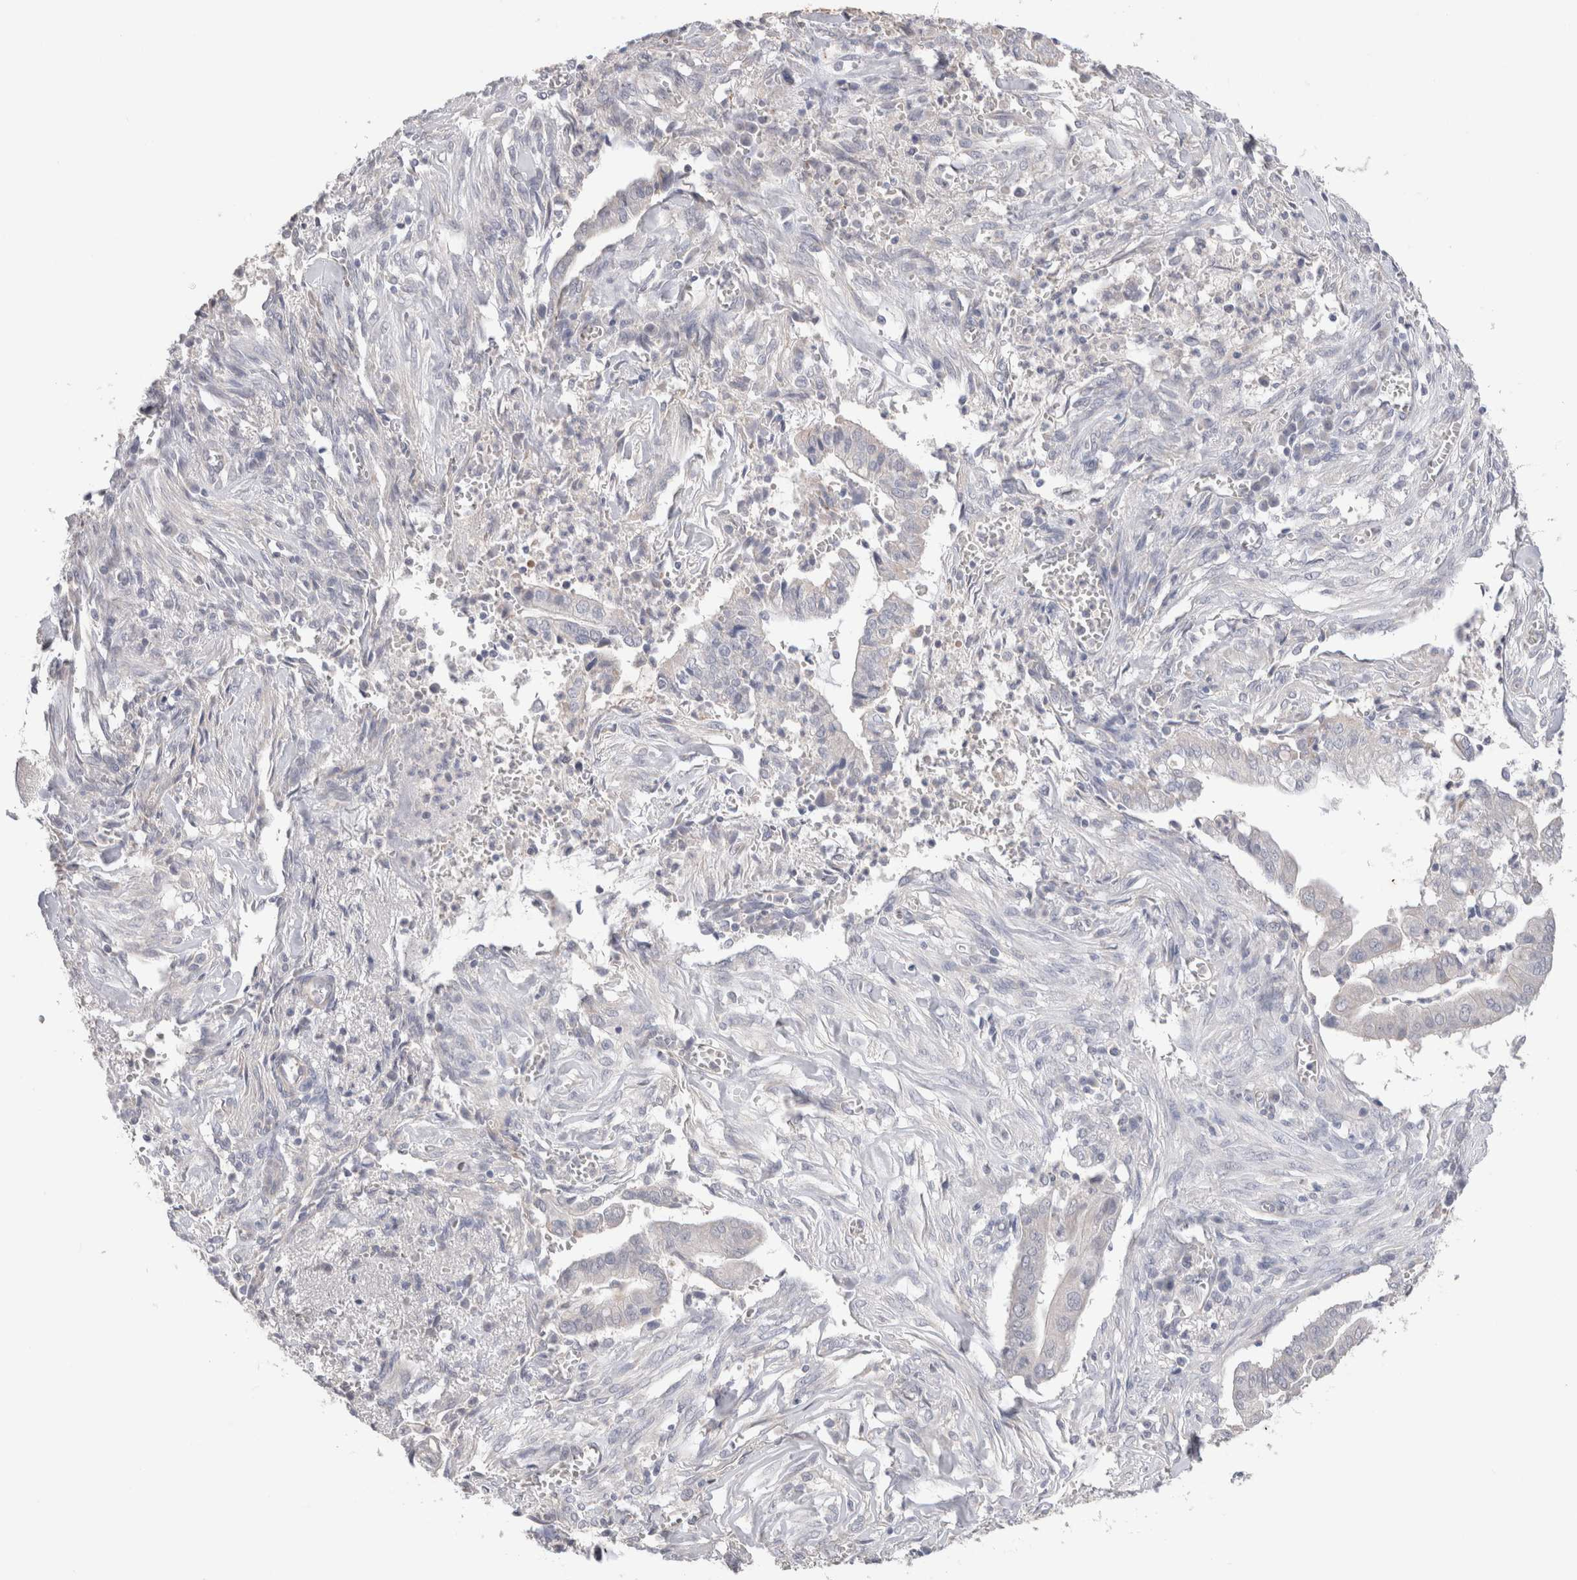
{"staining": {"intensity": "negative", "quantity": "none", "location": "none"}, "tissue": "cervical cancer", "cell_type": "Tumor cells", "image_type": "cancer", "snomed": [{"axis": "morphology", "description": "Adenocarcinoma, NOS"}, {"axis": "topography", "description": "Cervix"}], "caption": "DAB (3,3'-diaminobenzidine) immunohistochemical staining of human cervical cancer shows no significant staining in tumor cells.", "gene": "DMD", "patient": {"sex": "female", "age": 44}}